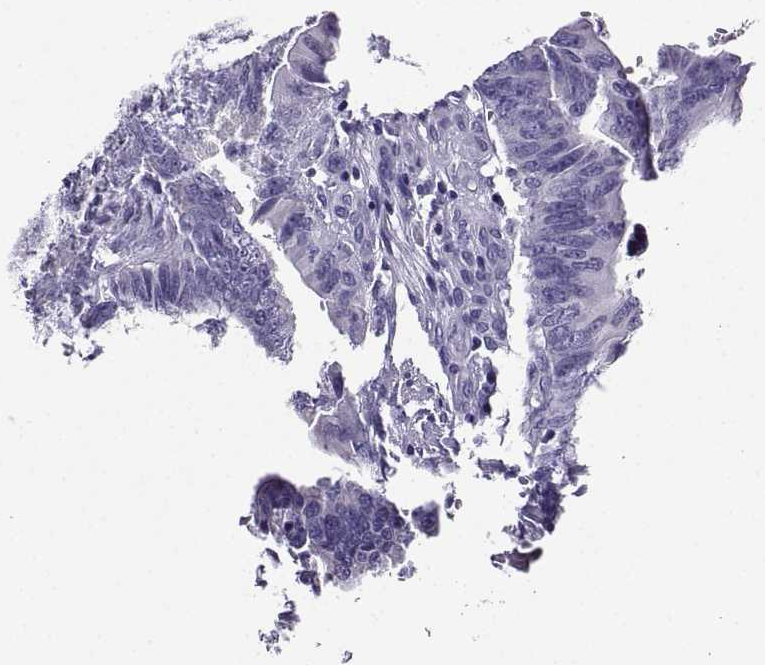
{"staining": {"intensity": "negative", "quantity": "none", "location": "none"}, "tissue": "colorectal cancer", "cell_type": "Tumor cells", "image_type": "cancer", "snomed": [{"axis": "morphology", "description": "Adenocarcinoma, NOS"}, {"axis": "topography", "description": "Colon"}], "caption": "High magnification brightfield microscopy of colorectal cancer (adenocarcinoma) stained with DAB (brown) and counterstained with hematoxylin (blue): tumor cells show no significant expression.", "gene": "LINGO1", "patient": {"sex": "female", "age": 87}}